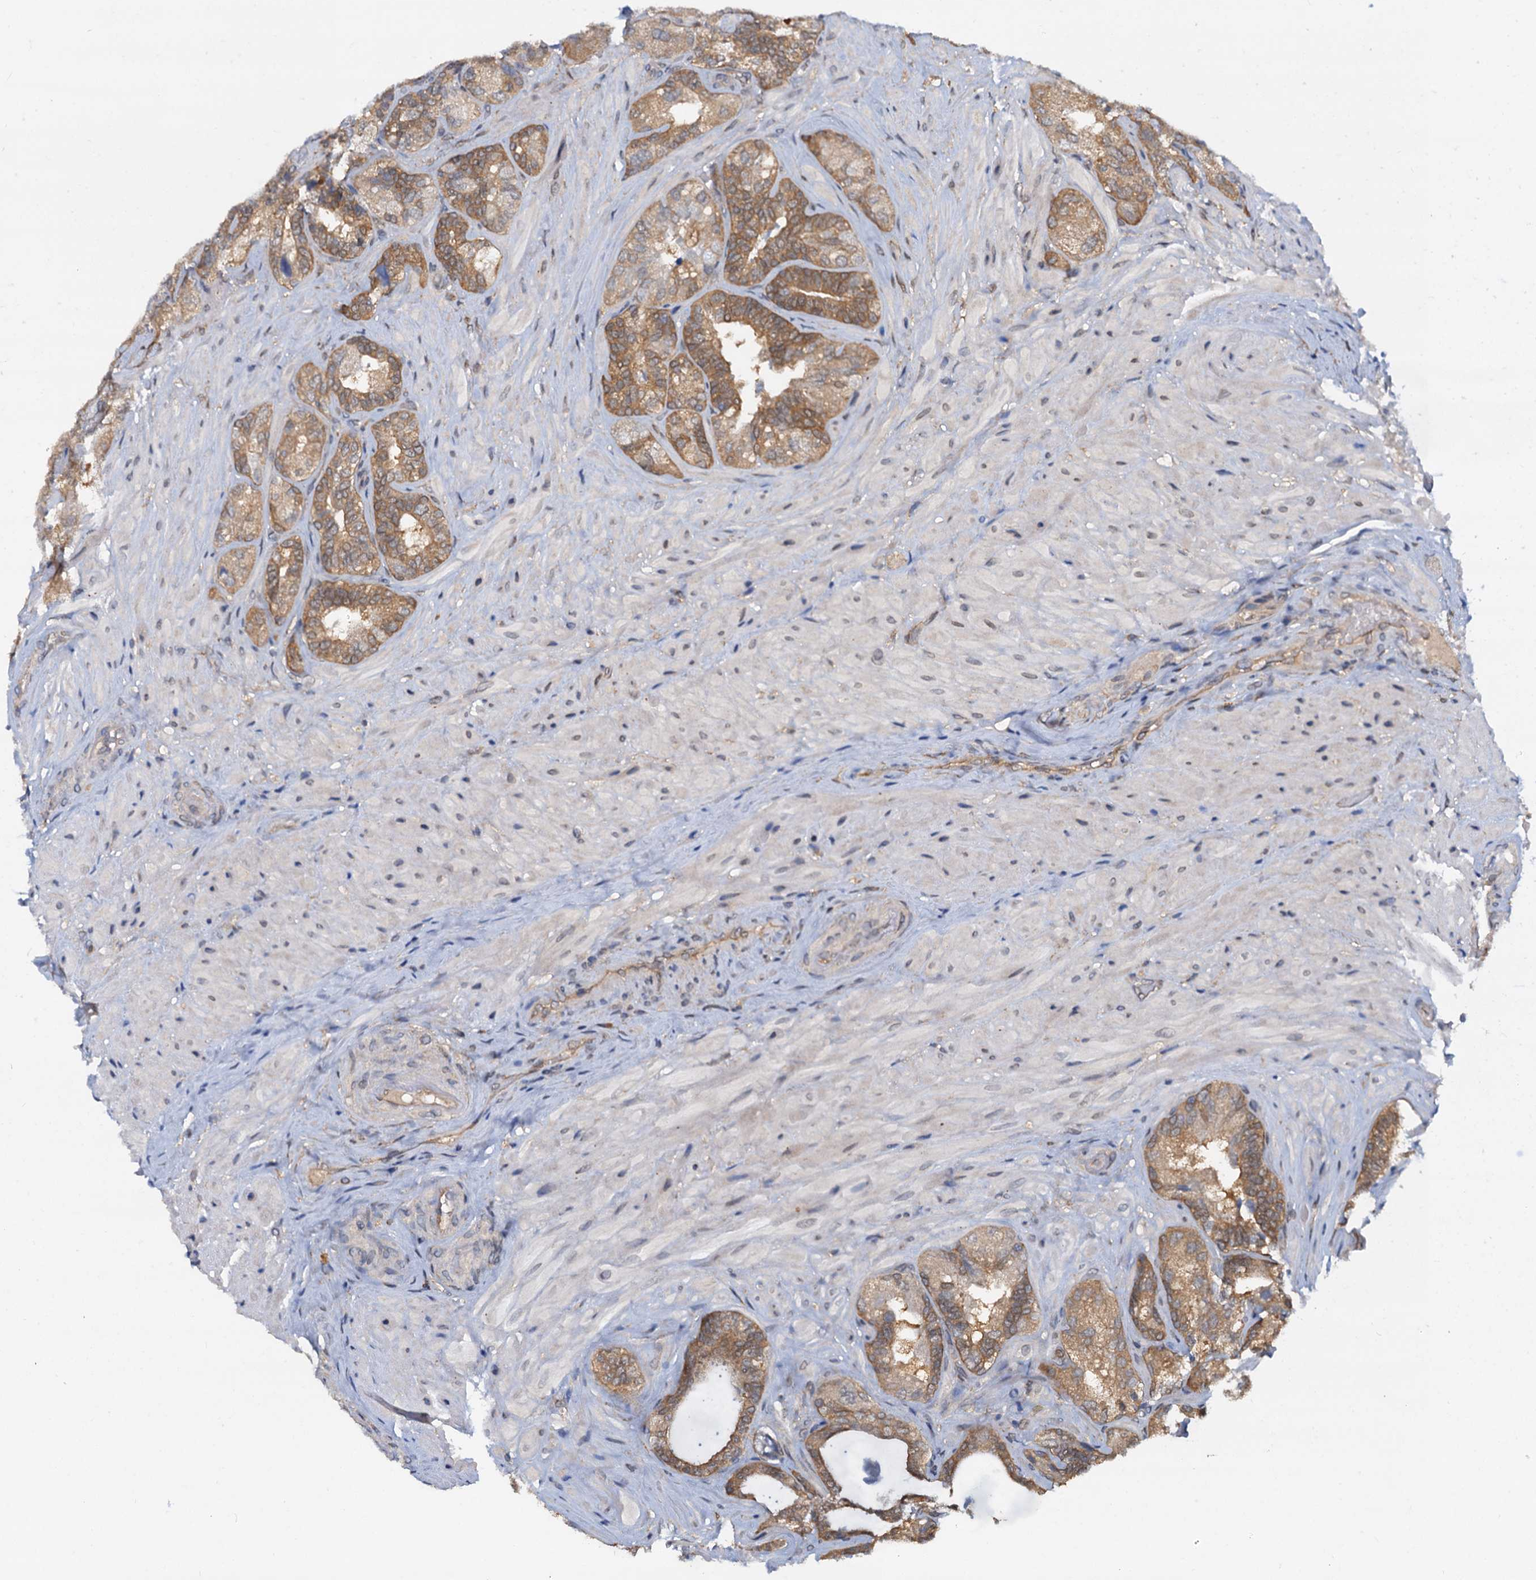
{"staining": {"intensity": "moderate", "quantity": ">75%", "location": "cytoplasmic/membranous"}, "tissue": "seminal vesicle", "cell_type": "Glandular cells", "image_type": "normal", "snomed": [{"axis": "morphology", "description": "Normal tissue, NOS"}, {"axis": "topography", "description": "Prostate and seminal vesicle, NOS"}, {"axis": "topography", "description": "Prostate"}, {"axis": "topography", "description": "Seminal veicle"}], "caption": "Seminal vesicle stained with immunohistochemistry displays moderate cytoplasmic/membranous staining in about >75% of glandular cells. Nuclei are stained in blue.", "gene": "PTGES3", "patient": {"sex": "male", "age": 67}}